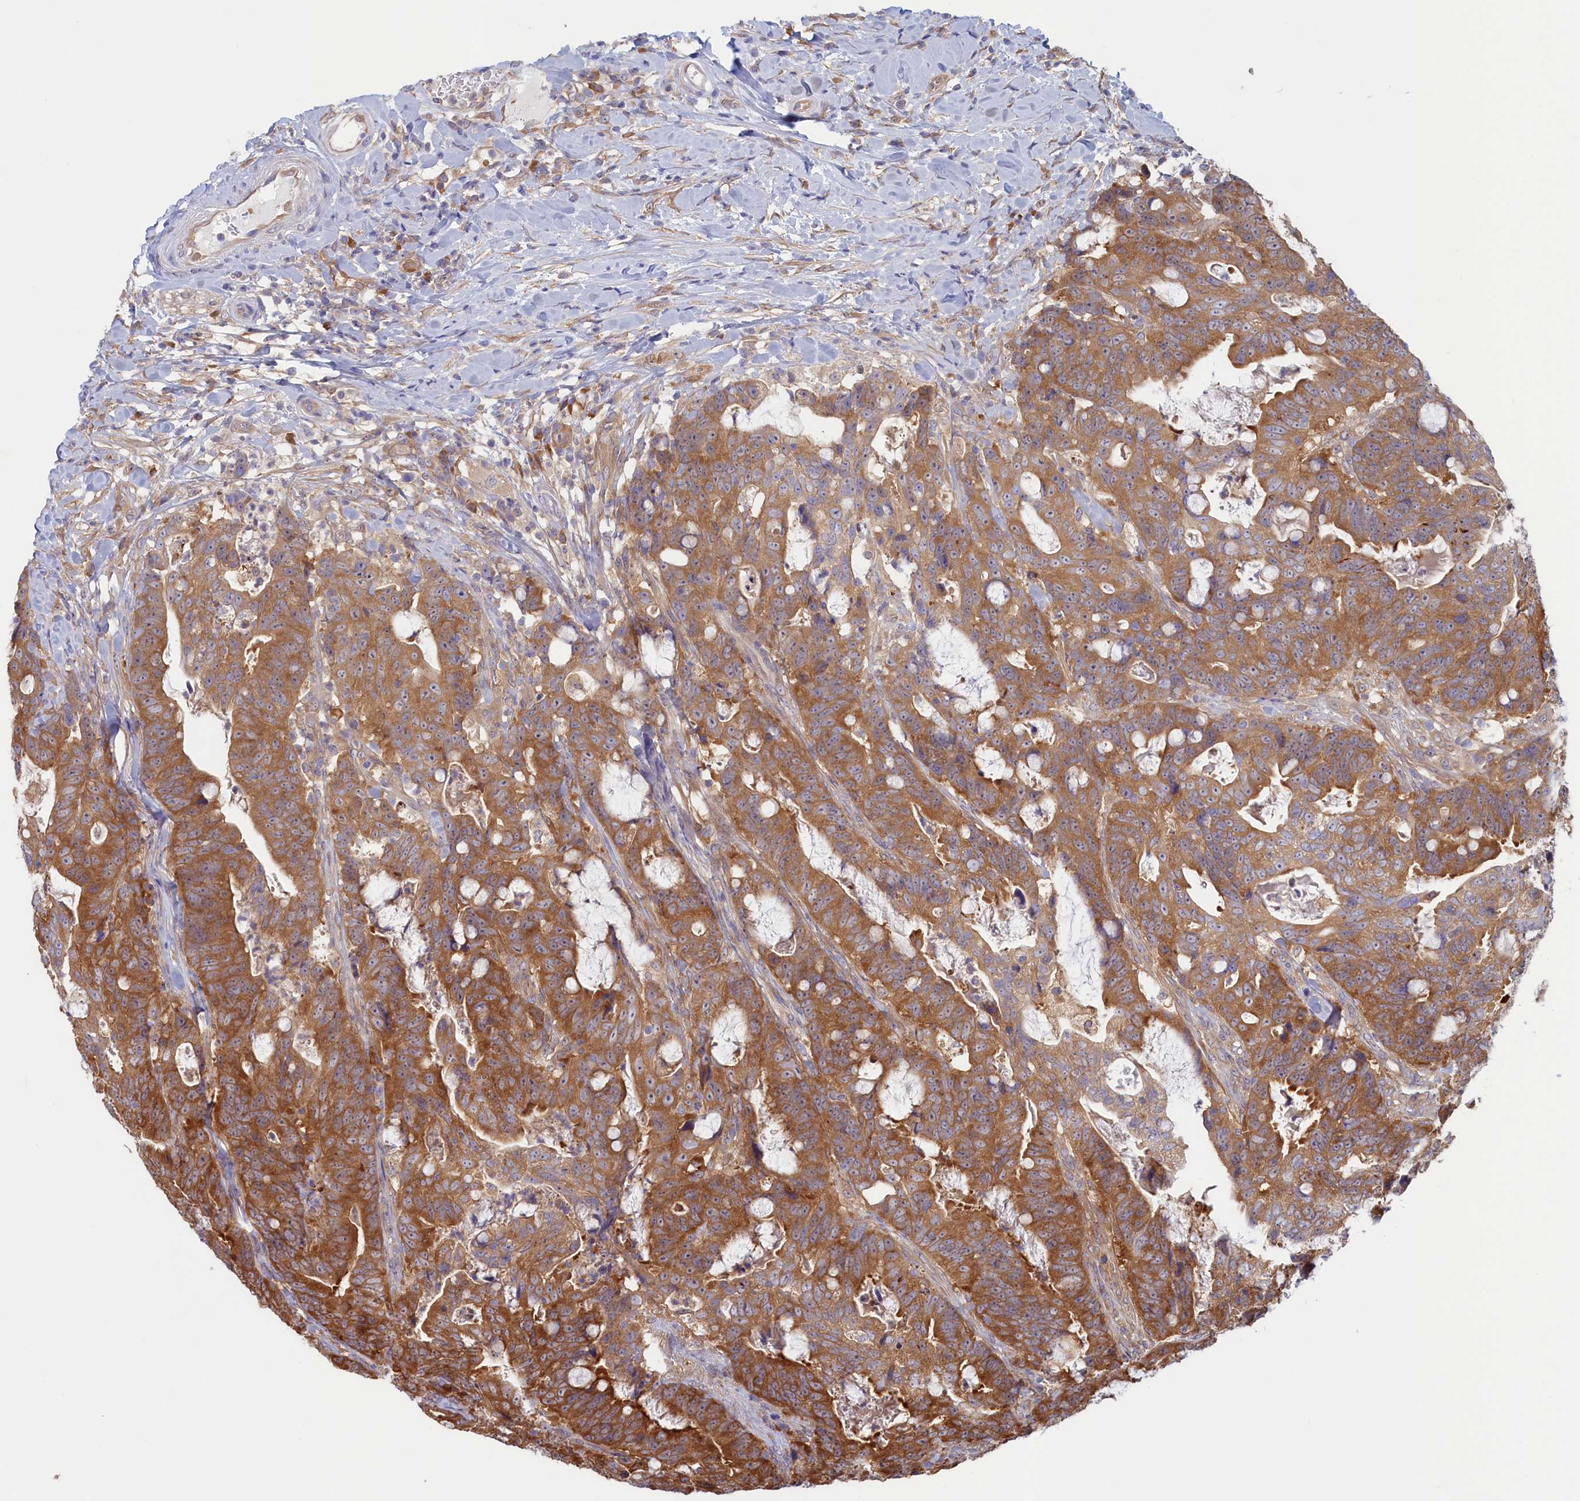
{"staining": {"intensity": "moderate", "quantity": ">75%", "location": "cytoplasmic/membranous"}, "tissue": "colorectal cancer", "cell_type": "Tumor cells", "image_type": "cancer", "snomed": [{"axis": "morphology", "description": "Adenocarcinoma, NOS"}, {"axis": "topography", "description": "Colon"}], "caption": "Brown immunohistochemical staining in colorectal cancer (adenocarcinoma) shows moderate cytoplasmic/membranous positivity in approximately >75% of tumor cells. (DAB = brown stain, brightfield microscopy at high magnification).", "gene": "SYNDIG1L", "patient": {"sex": "female", "age": 82}}